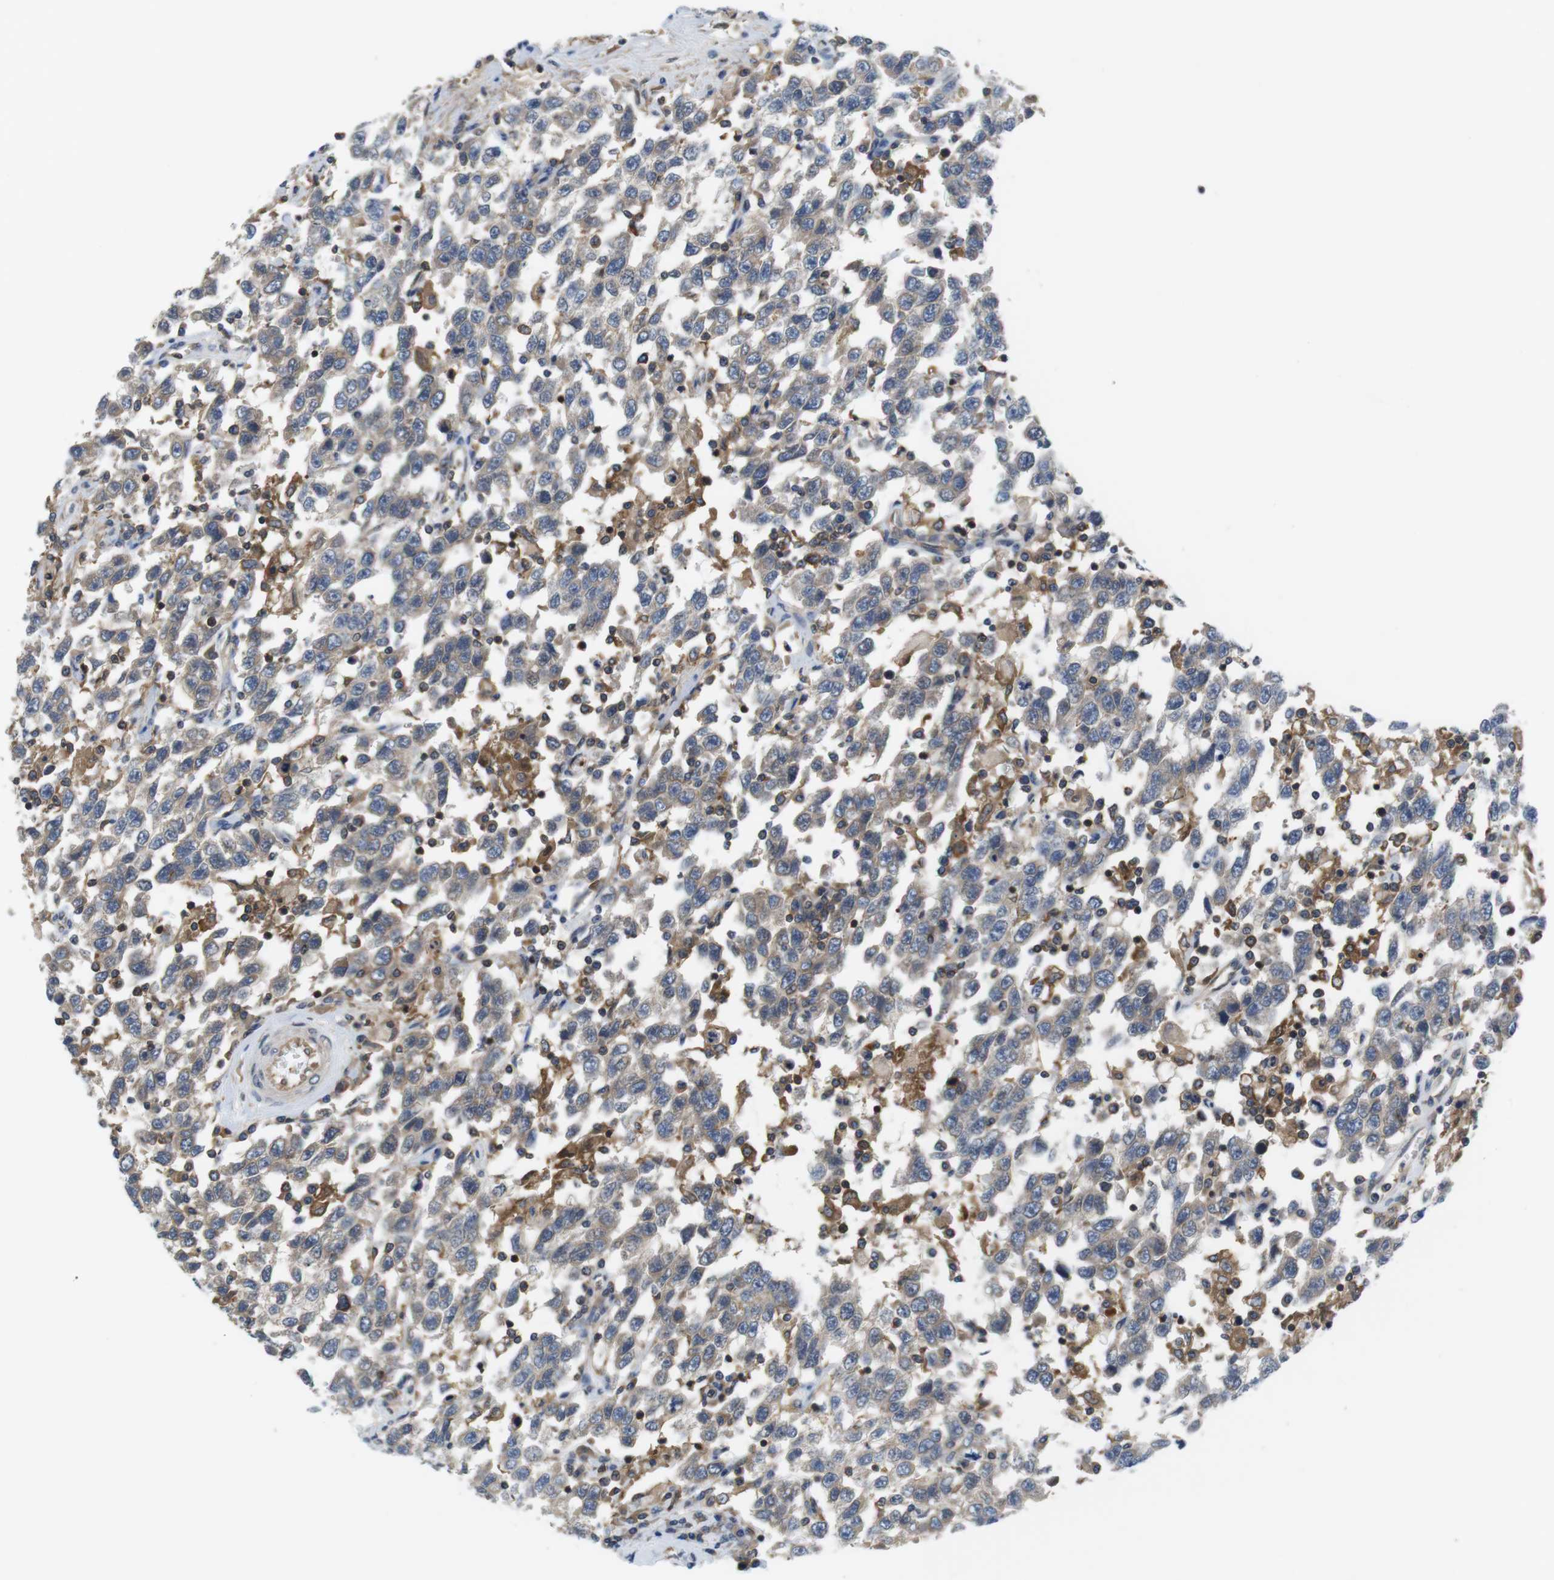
{"staining": {"intensity": "weak", "quantity": "25%-75%", "location": "cytoplasmic/membranous"}, "tissue": "testis cancer", "cell_type": "Tumor cells", "image_type": "cancer", "snomed": [{"axis": "morphology", "description": "Seminoma, NOS"}, {"axis": "topography", "description": "Testis"}], "caption": "Tumor cells demonstrate low levels of weak cytoplasmic/membranous staining in approximately 25%-75% of cells in testis cancer. The staining was performed using DAB to visualize the protein expression in brown, while the nuclei were stained in blue with hematoxylin (Magnification: 20x).", "gene": "HERPUD2", "patient": {"sex": "male", "age": 41}}